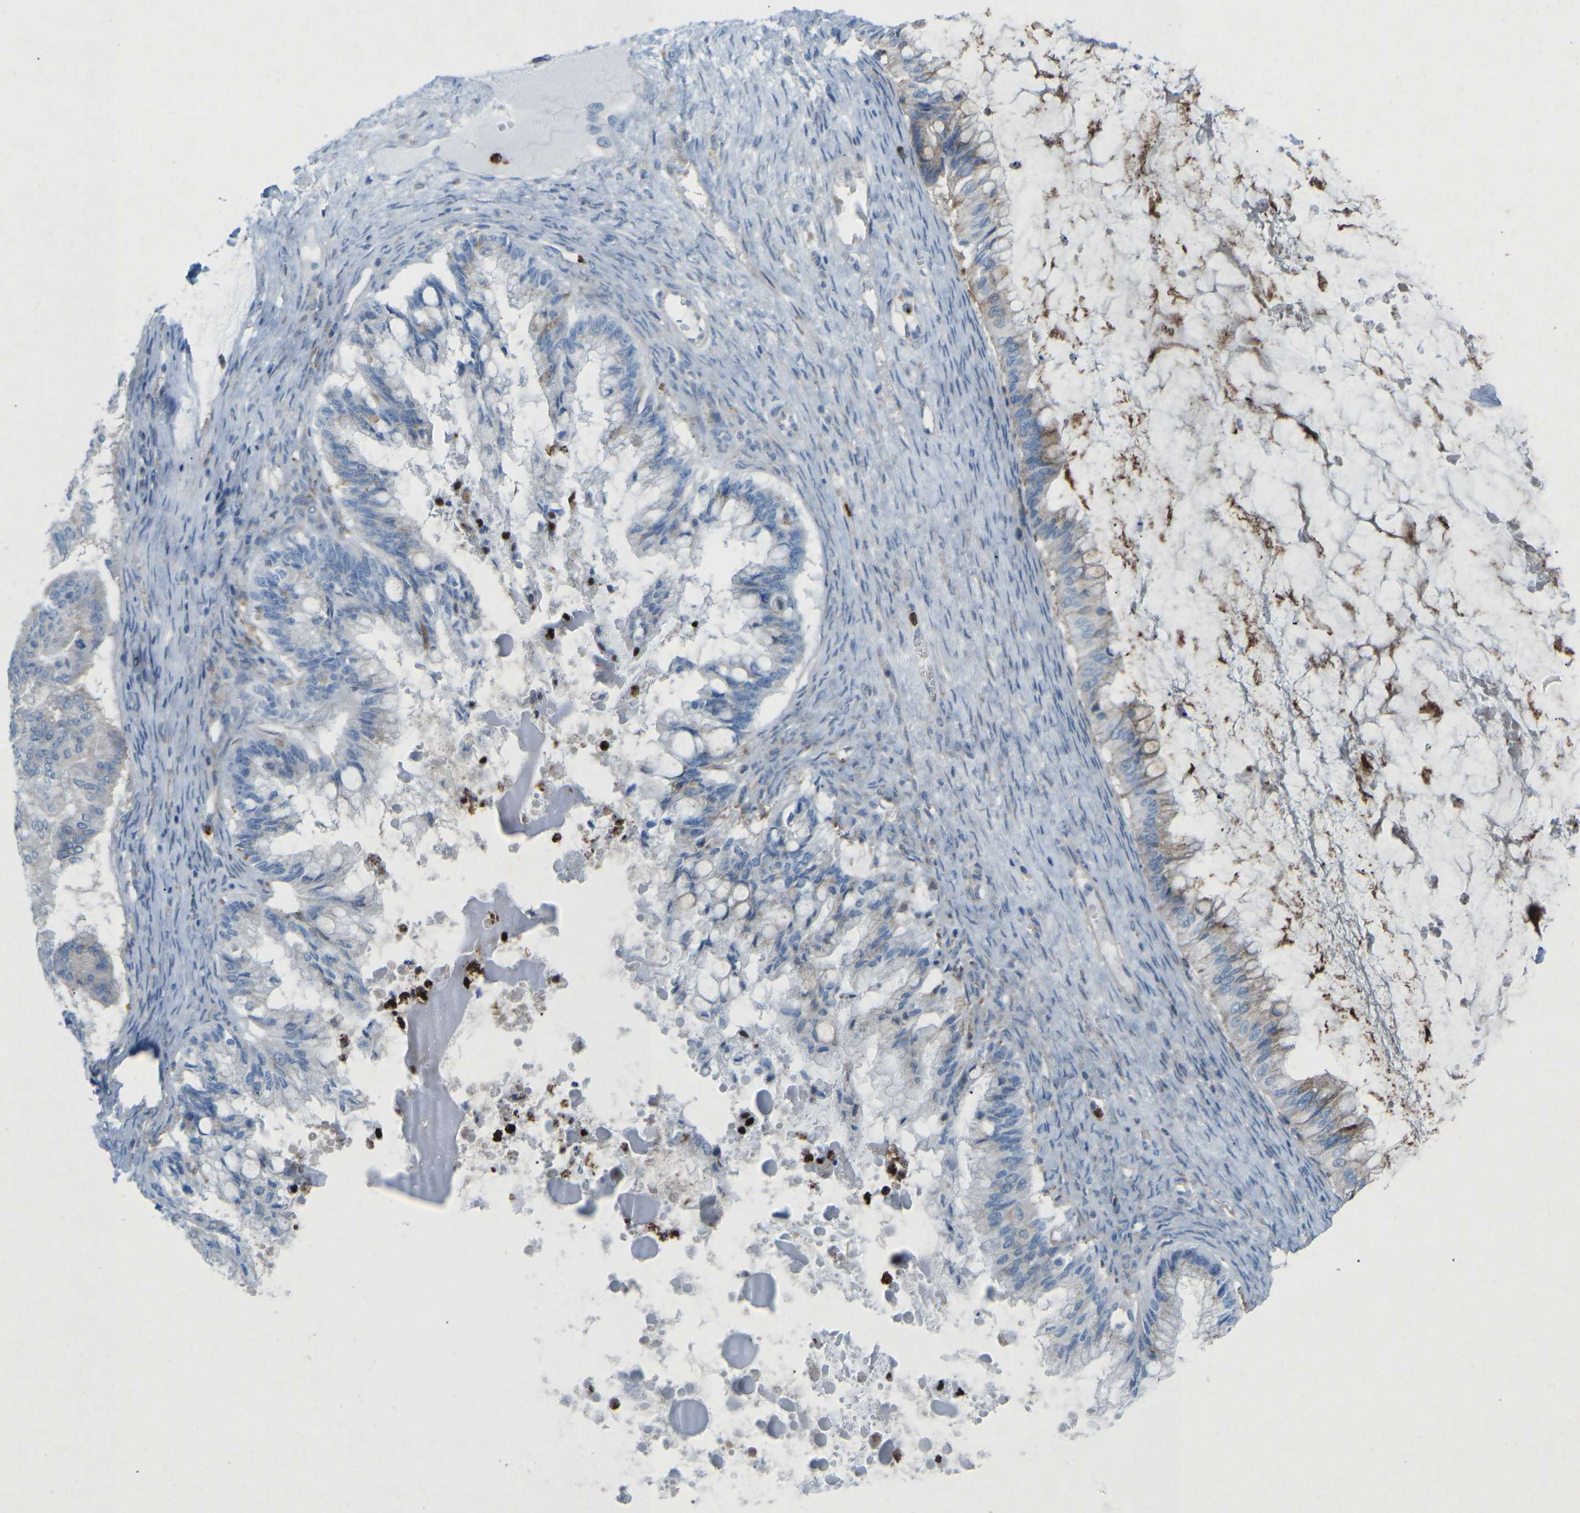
{"staining": {"intensity": "moderate", "quantity": "<25%", "location": "cytoplasmic/membranous"}, "tissue": "ovarian cancer", "cell_type": "Tumor cells", "image_type": "cancer", "snomed": [{"axis": "morphology", "description": "Cystadenocarcinoma, mucinous, NOS"}, {"axis": "topography", "description": "Ovary"}], "caption": "A brown stain labels moderate cytoplasmic/membranous positivity of a protein in ovarian mucinous cystadenocarcinoma tumor cells.", "gene": "STK11", "patient": {"sex": "female", "age": 57}}